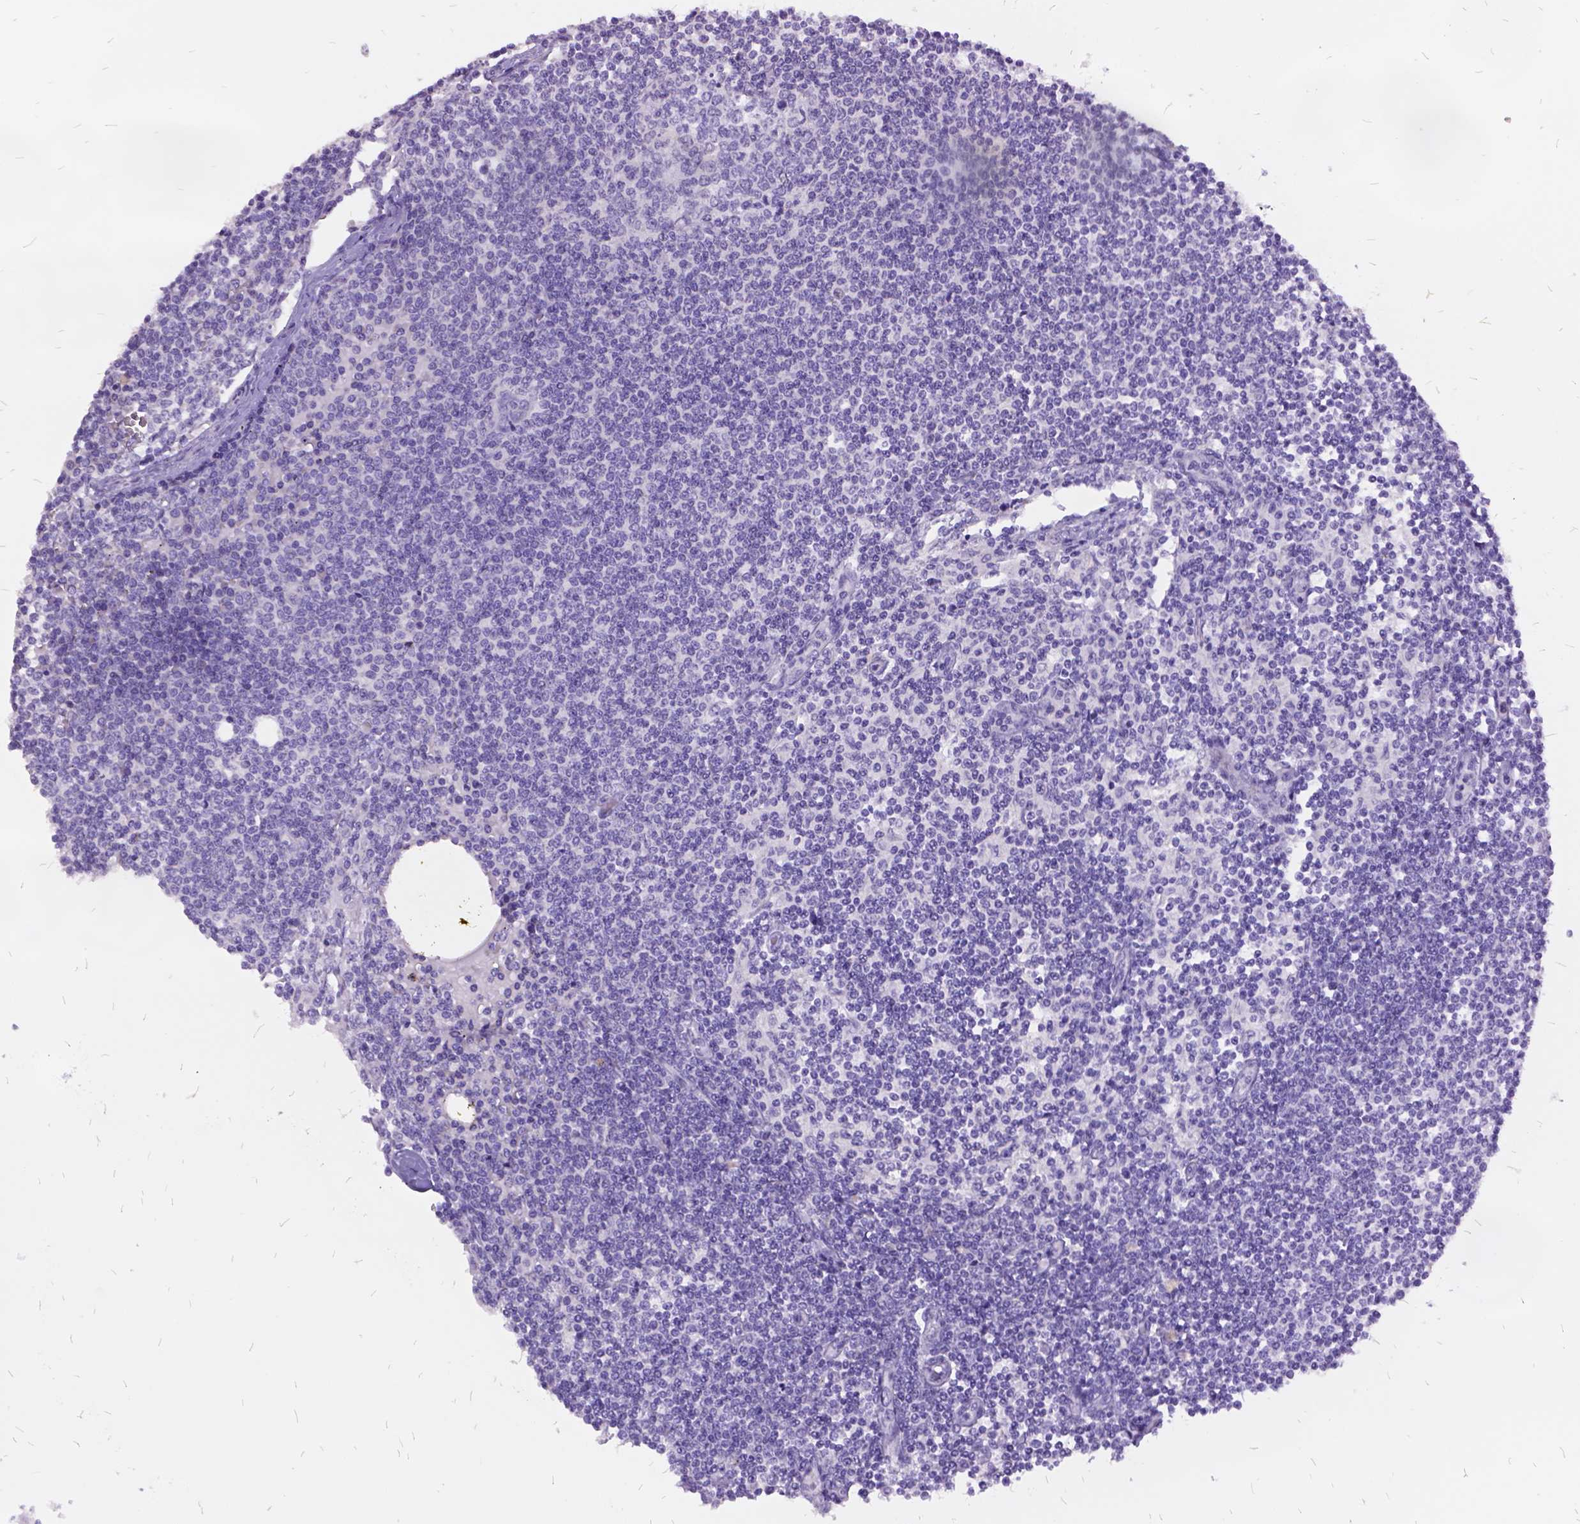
{"staining": {"intensity": "negative", "quantity": "none", "location": "none"}, "tissue": "lymph node", "cell_type": "Germinal center cells", "image_type": "normal", "snomed": [{"axis": "morphology", "description": "Normal tissue, NOS"}, {"axis": "topography", "description": "Lymph node"}], "caption": "Immunohistochemistry (IHC) histopathology image of normal lymph node: lymph node stained with DAB (3,3'-diaminobenzidine) demonstrates no significant protein staining in germinal center cells. The staining was performed using DAB to visualize the protein expression in brown, while the nuclei were stained in blue with hematoxylin (Magnification: 20x).", "gene": "ITGB6", "patient": {"sex": "female", "age": 69}}